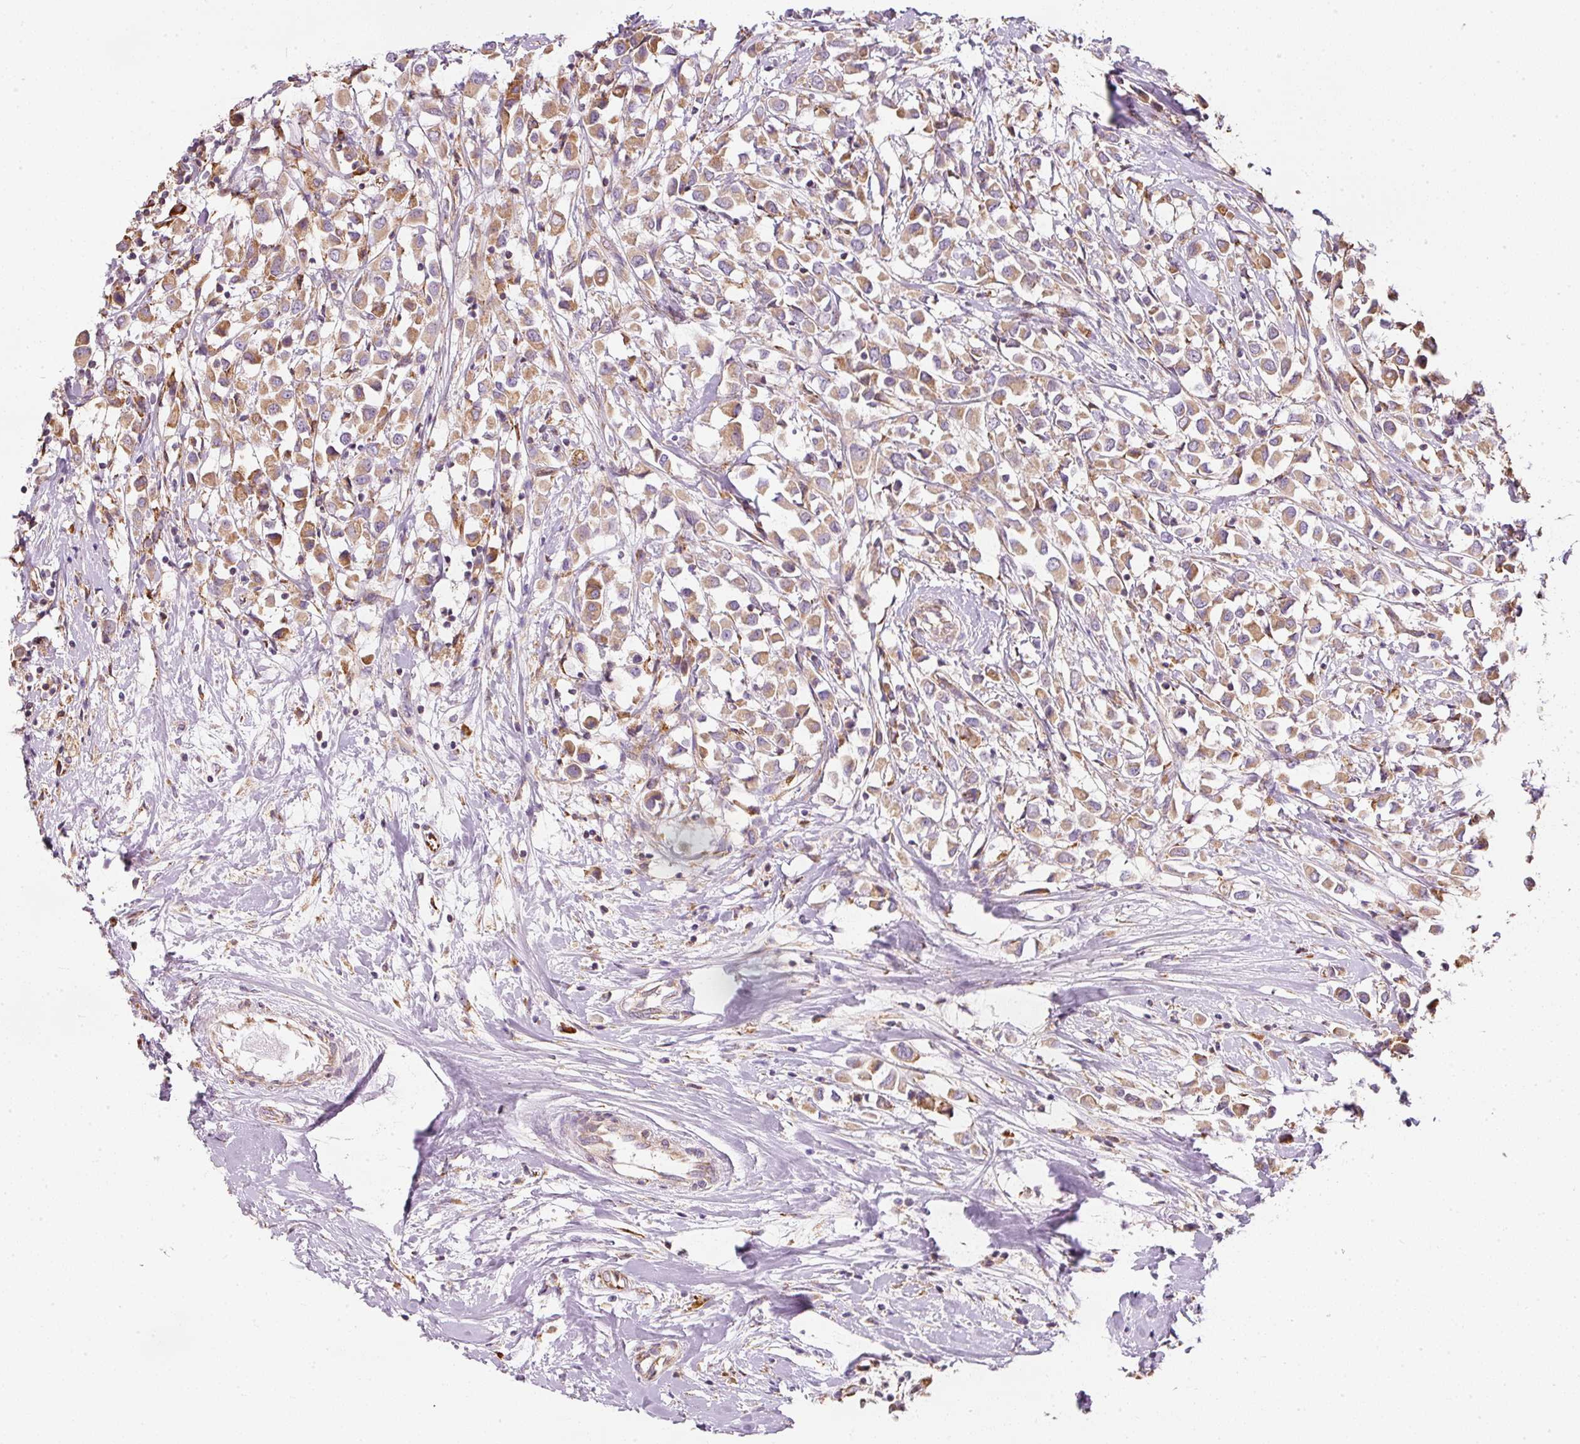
{"staining": {"intensity": "moderate", "quantity": ">75%", "location": "cytoplasmic/membranous"}, "tissue": "breast cancer", "cell_type": "Tumor cells", "image_type": "cancer", "snomed": [{"axis": "morphology", "description": "Duct carcinoma"}, {"axis": "topography", "description": "Breast"}], "caption": "This micrograph displays IHC staining of human breast intraductal carcinoma, with medium moderate cytoplasmic/membranous positivity in approximately >75% of tumor cells.", "gene": "MORN4", "patient": {"sex": "female", "age": 61}}